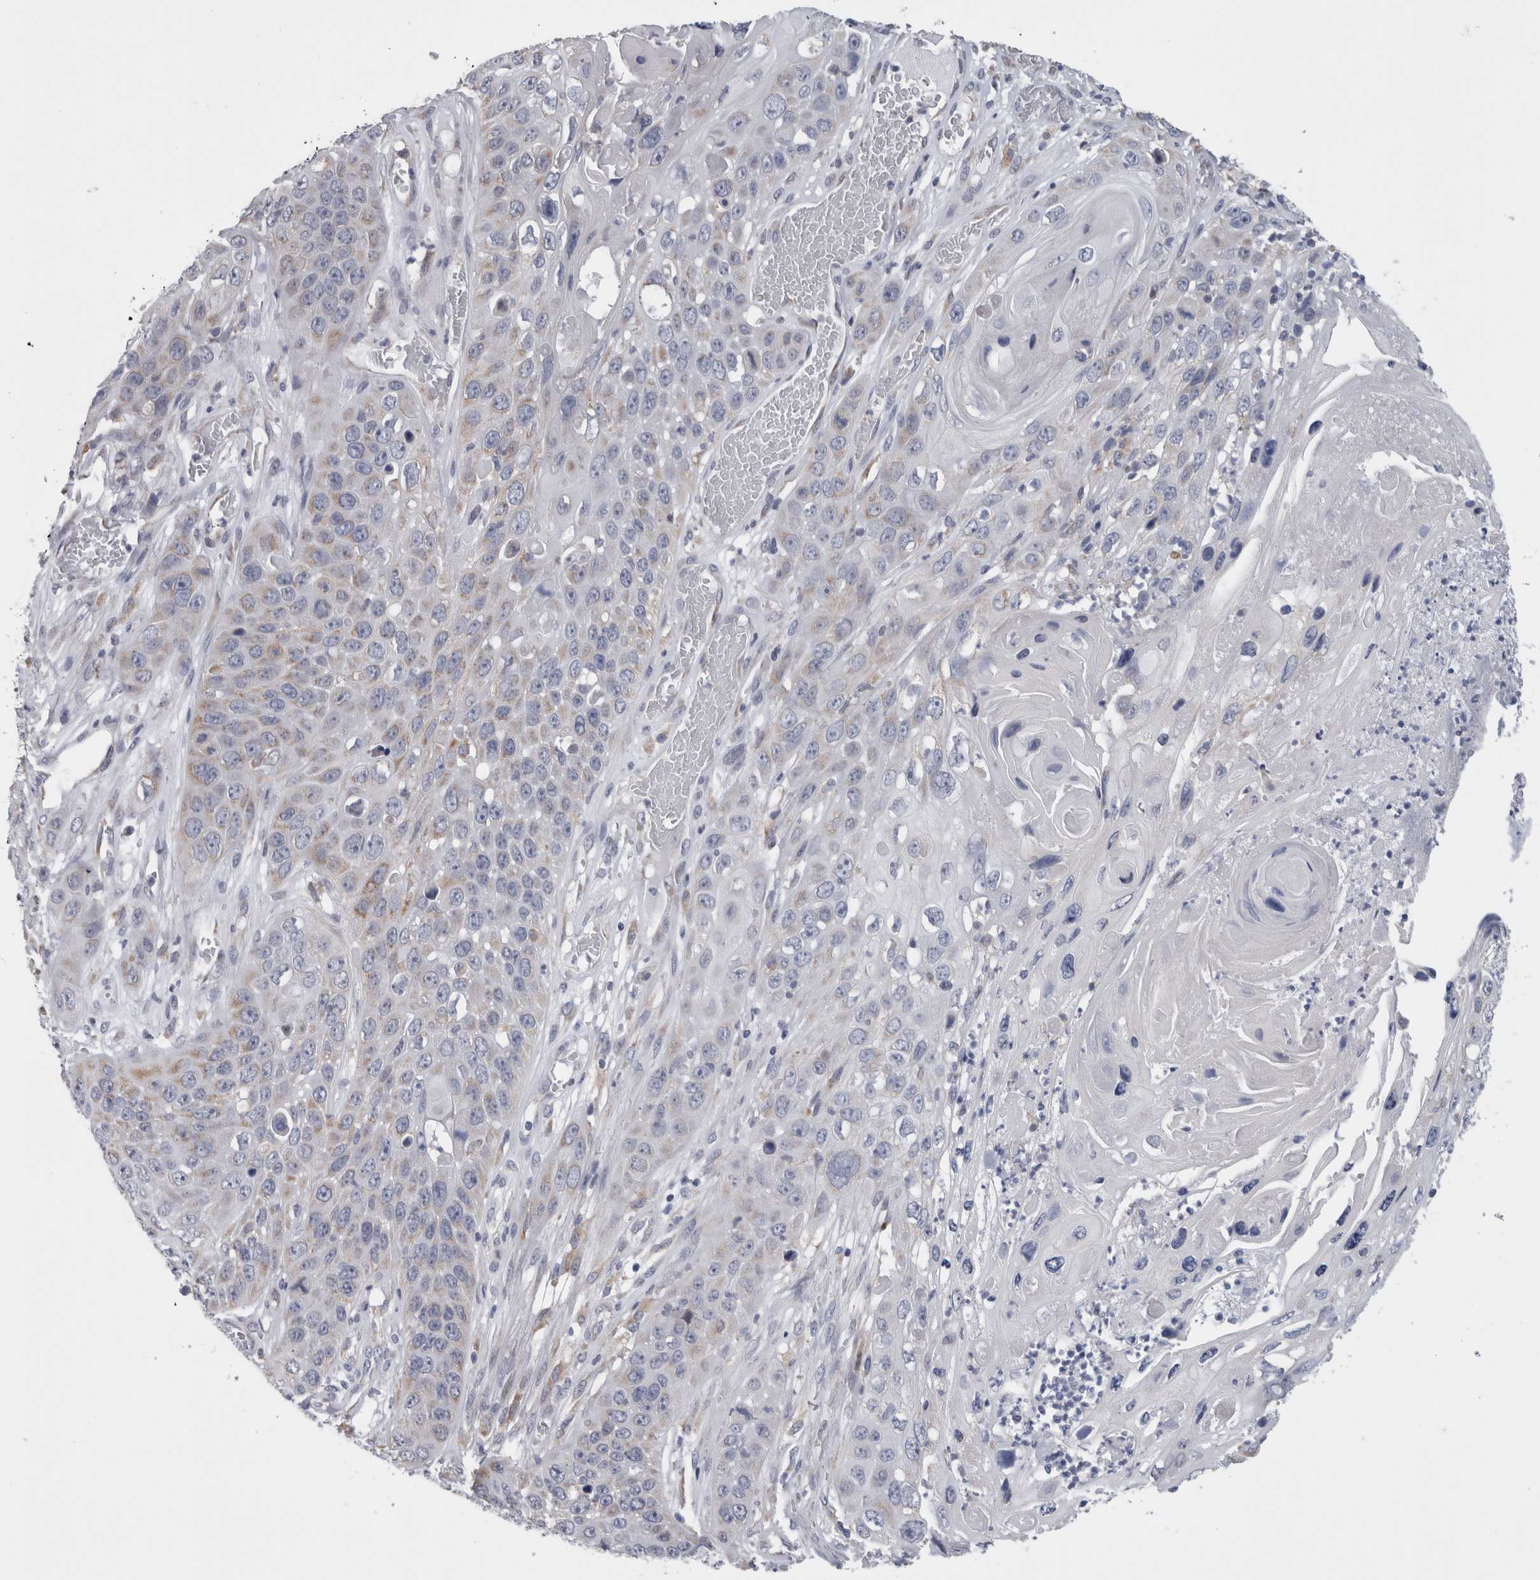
{"staining": {"intensity": "weak", "quantity": "<25%", "location": "cytoplasmic/membranous"}, "tissue": "skin cancer", "cell_type": "Tumor cells", "image_type": "cancer", "snomed": [{"axis": "morphology", "description": "Squamous cell carcinoma, NOS"}, {"axis": "topography", "description": "Skin"}], "caption": "A histopathology image of squamous cell carcinoma (skin) stained for a protein demonstrates no brown staining in tumor cells.", "gene": "GDAP1", "patient": {"sex": "male", "age": 55}}